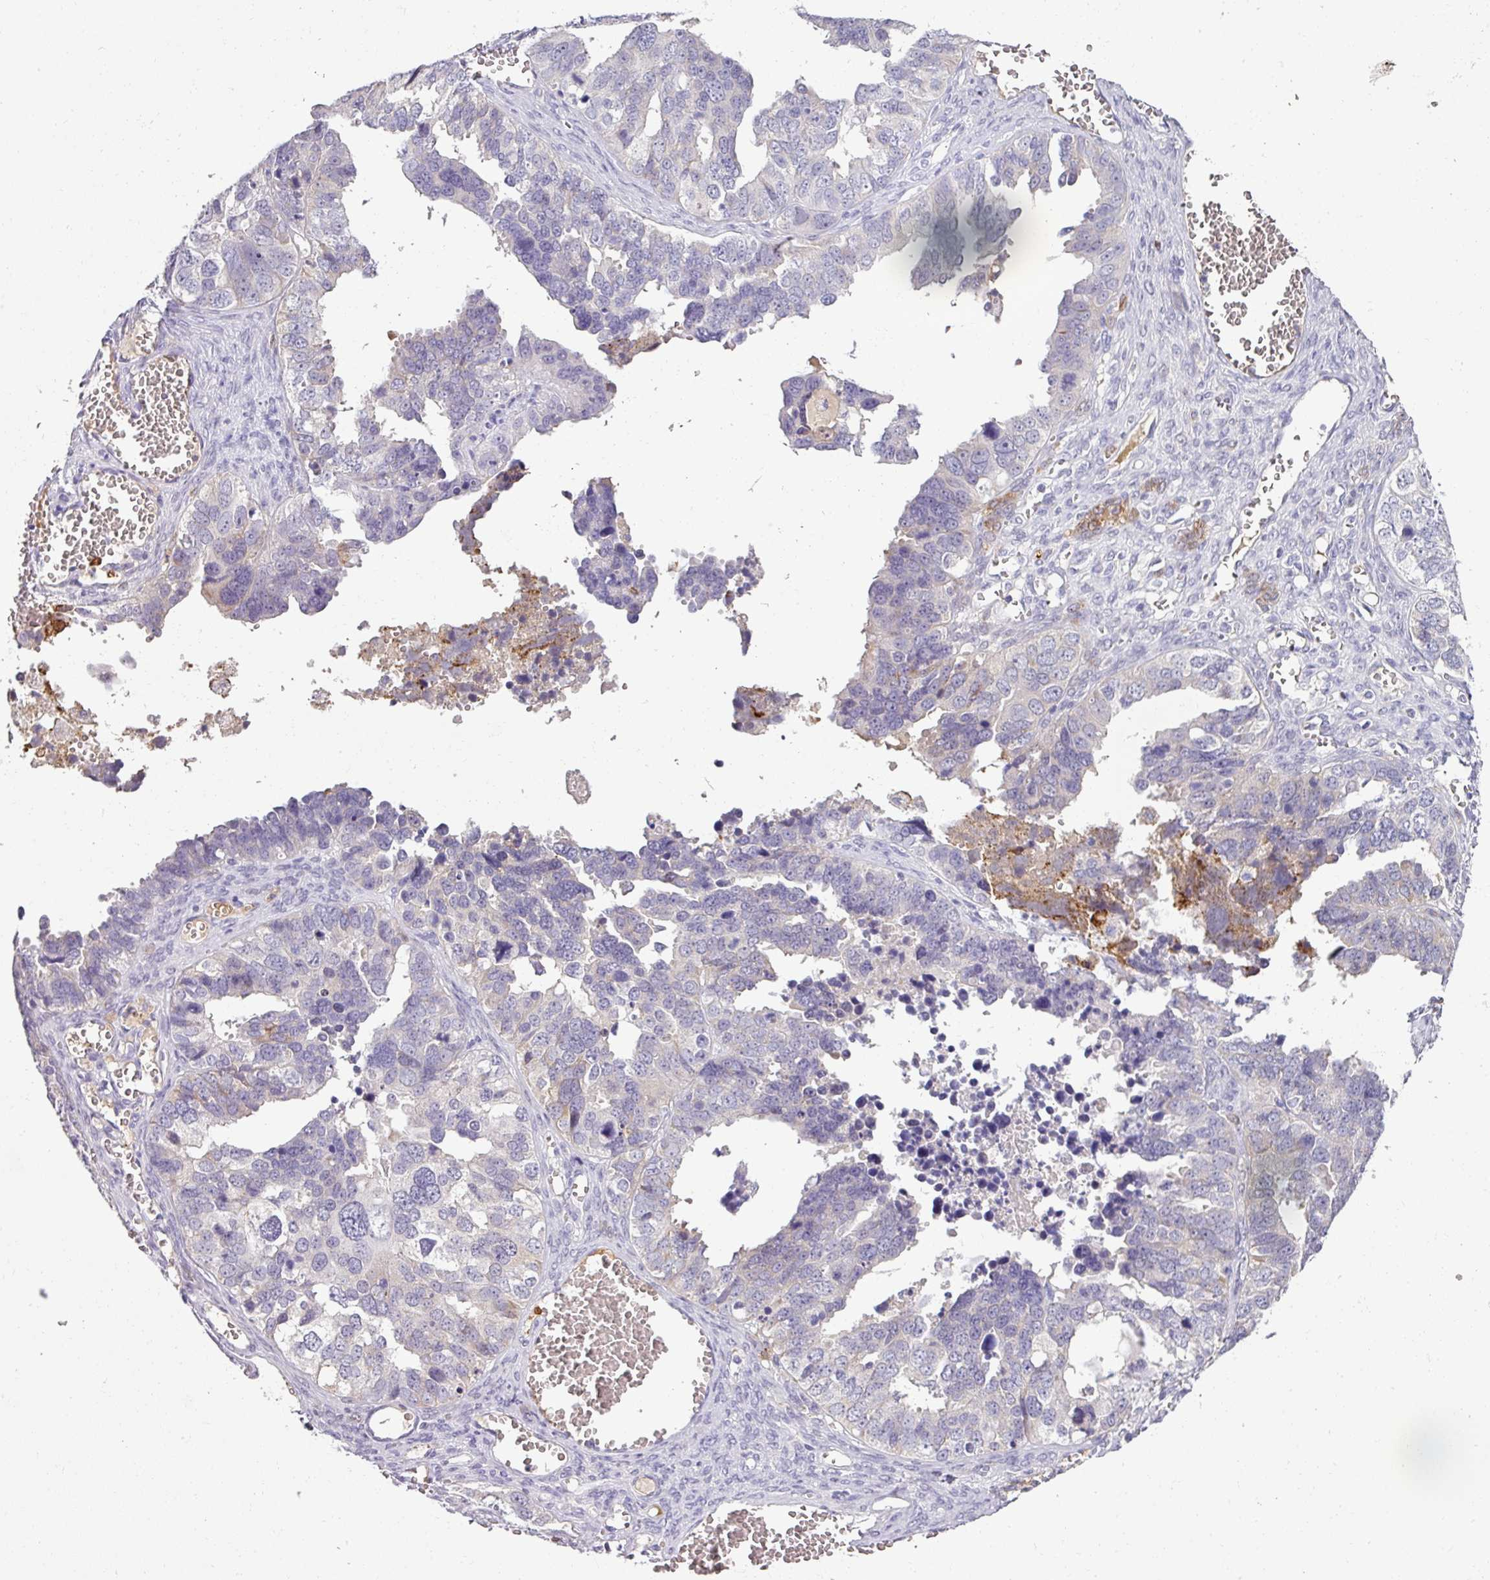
{"staining": {"intensity": "negative", "quantity": "none", "location": "none"}, "tissue": "ovarian cancer", "cell_type": "Tumor cells", "image_type": "cancer", "snomed": [{"axis": "morphology", "description": "Cystadenocarcinoma, serous, NOS"}, {"axis": "topography", "description": "Ovary"}], "caption": "Image shows no significant protein positivity in tumor cells of ovarian cancer (serous cystadenocarcinoma).", "gene": "FGF17", "patient": {"sex": "female", "age": 76}}